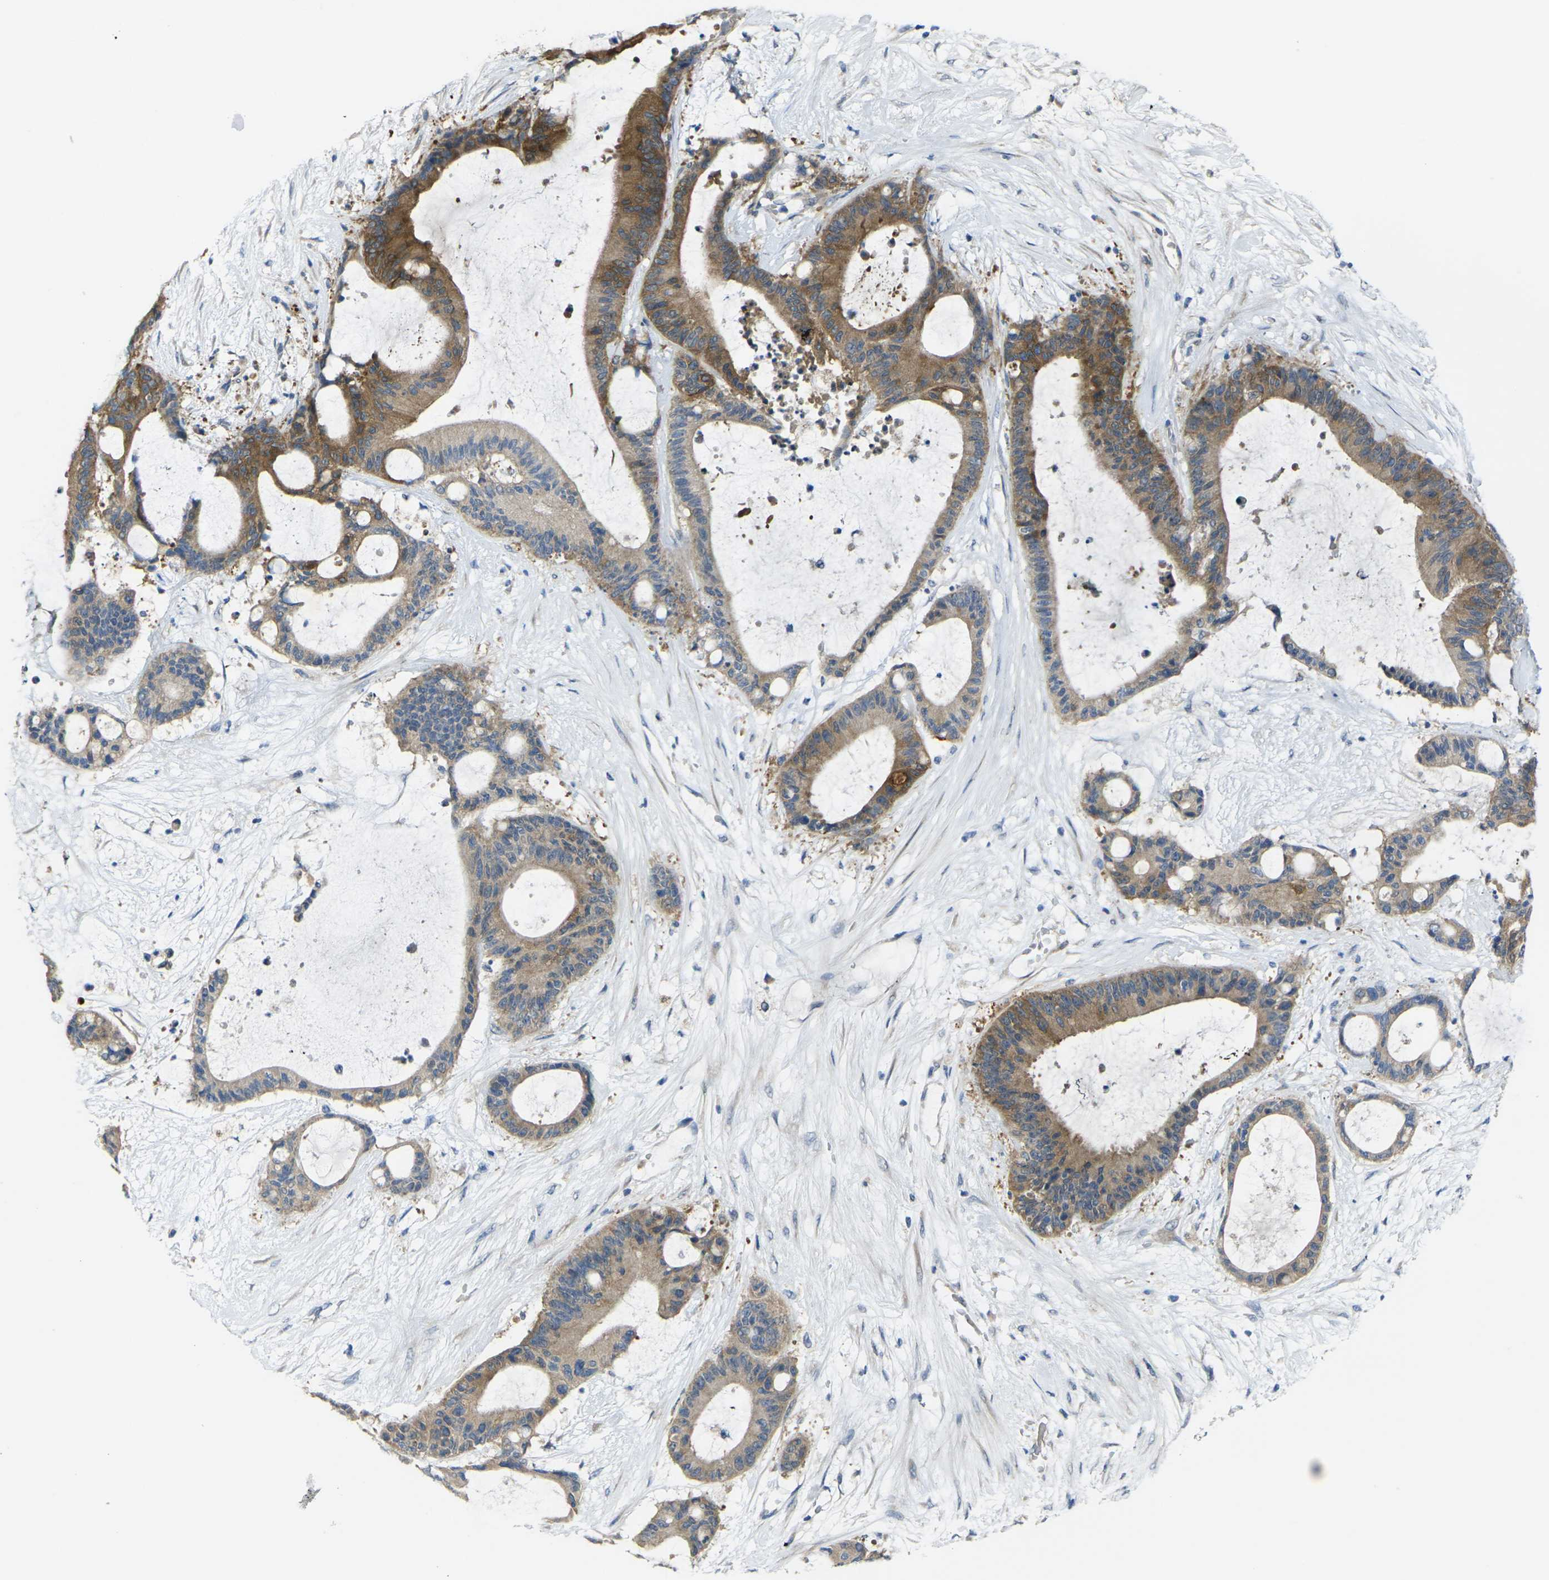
{"staining": {"intensity": "moderate", "quantity": ">75%", "location": "cytoplasmic/membranous"}, "tissue": "liver cancer", "cell_type": "Tumor cells", "image_type": "cancer", "snomed": [{"axis": "morphology", "description": "Cholangiocarcinoma"}, {"axis": "topography", "description": "Liver"}], "caption": "Human liver cholangiocarcinoma stained with a protein marker displays moderate staining in tumor cells.", "gene": "GNA12", "patient": {"sex": "female", "age": 73}}